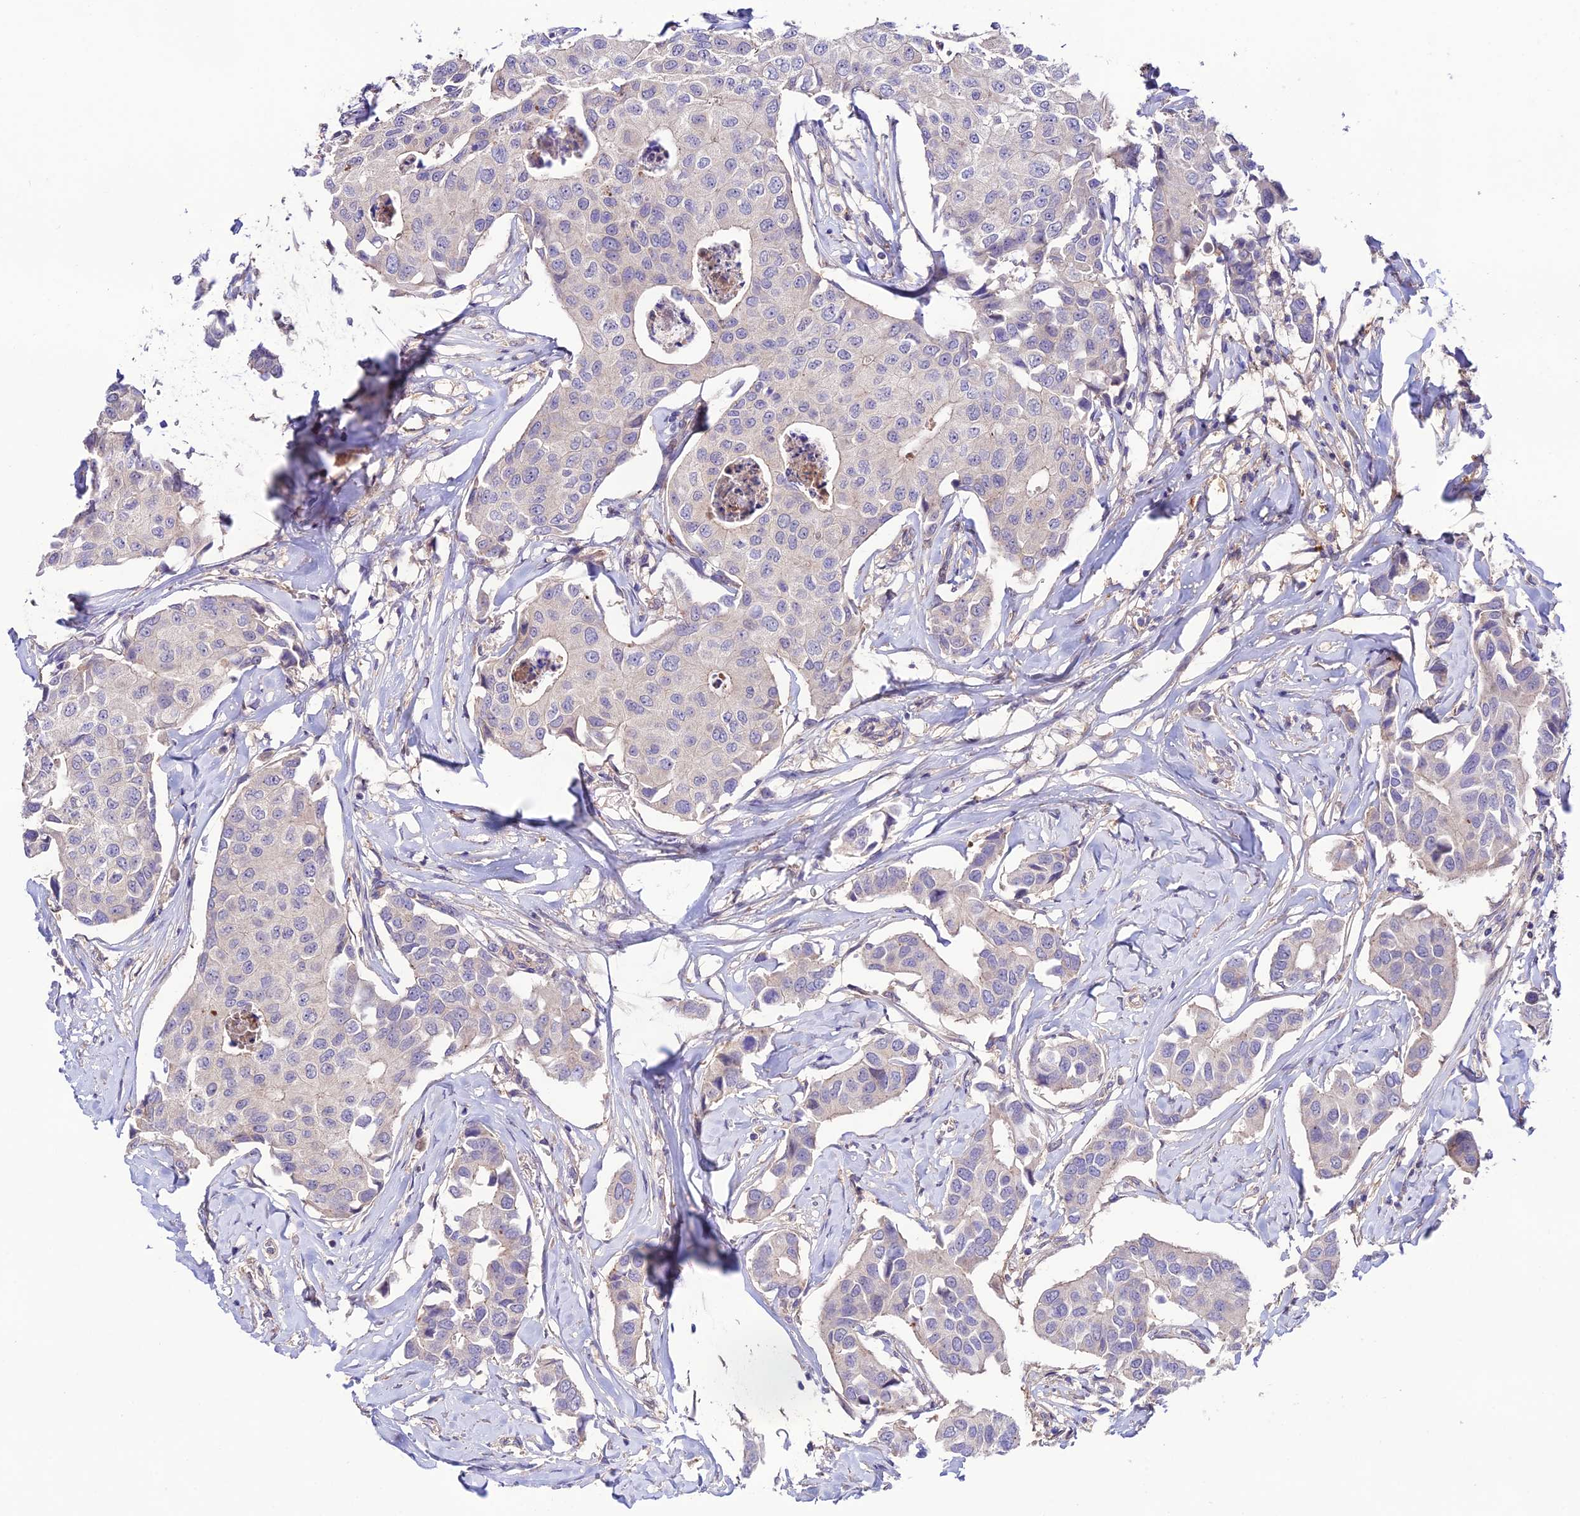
{"staining": {"intensity": "negative", "quantity": "none", "location": "none"}, "tissue": "breast cancer", "cell_type": "Tumor cells", "image_type": "cancer", "snomed": [{"axis": "morphology", "description": "Duct carcinoma"}, {"axis": "topography", "description": "Breast"}], "caption": "The IHC histopathology image has no significant staining in tumor cells of breast cancer tissue.", "gene": "BRME1", "patient": {"sex": "female", "age": 80}}